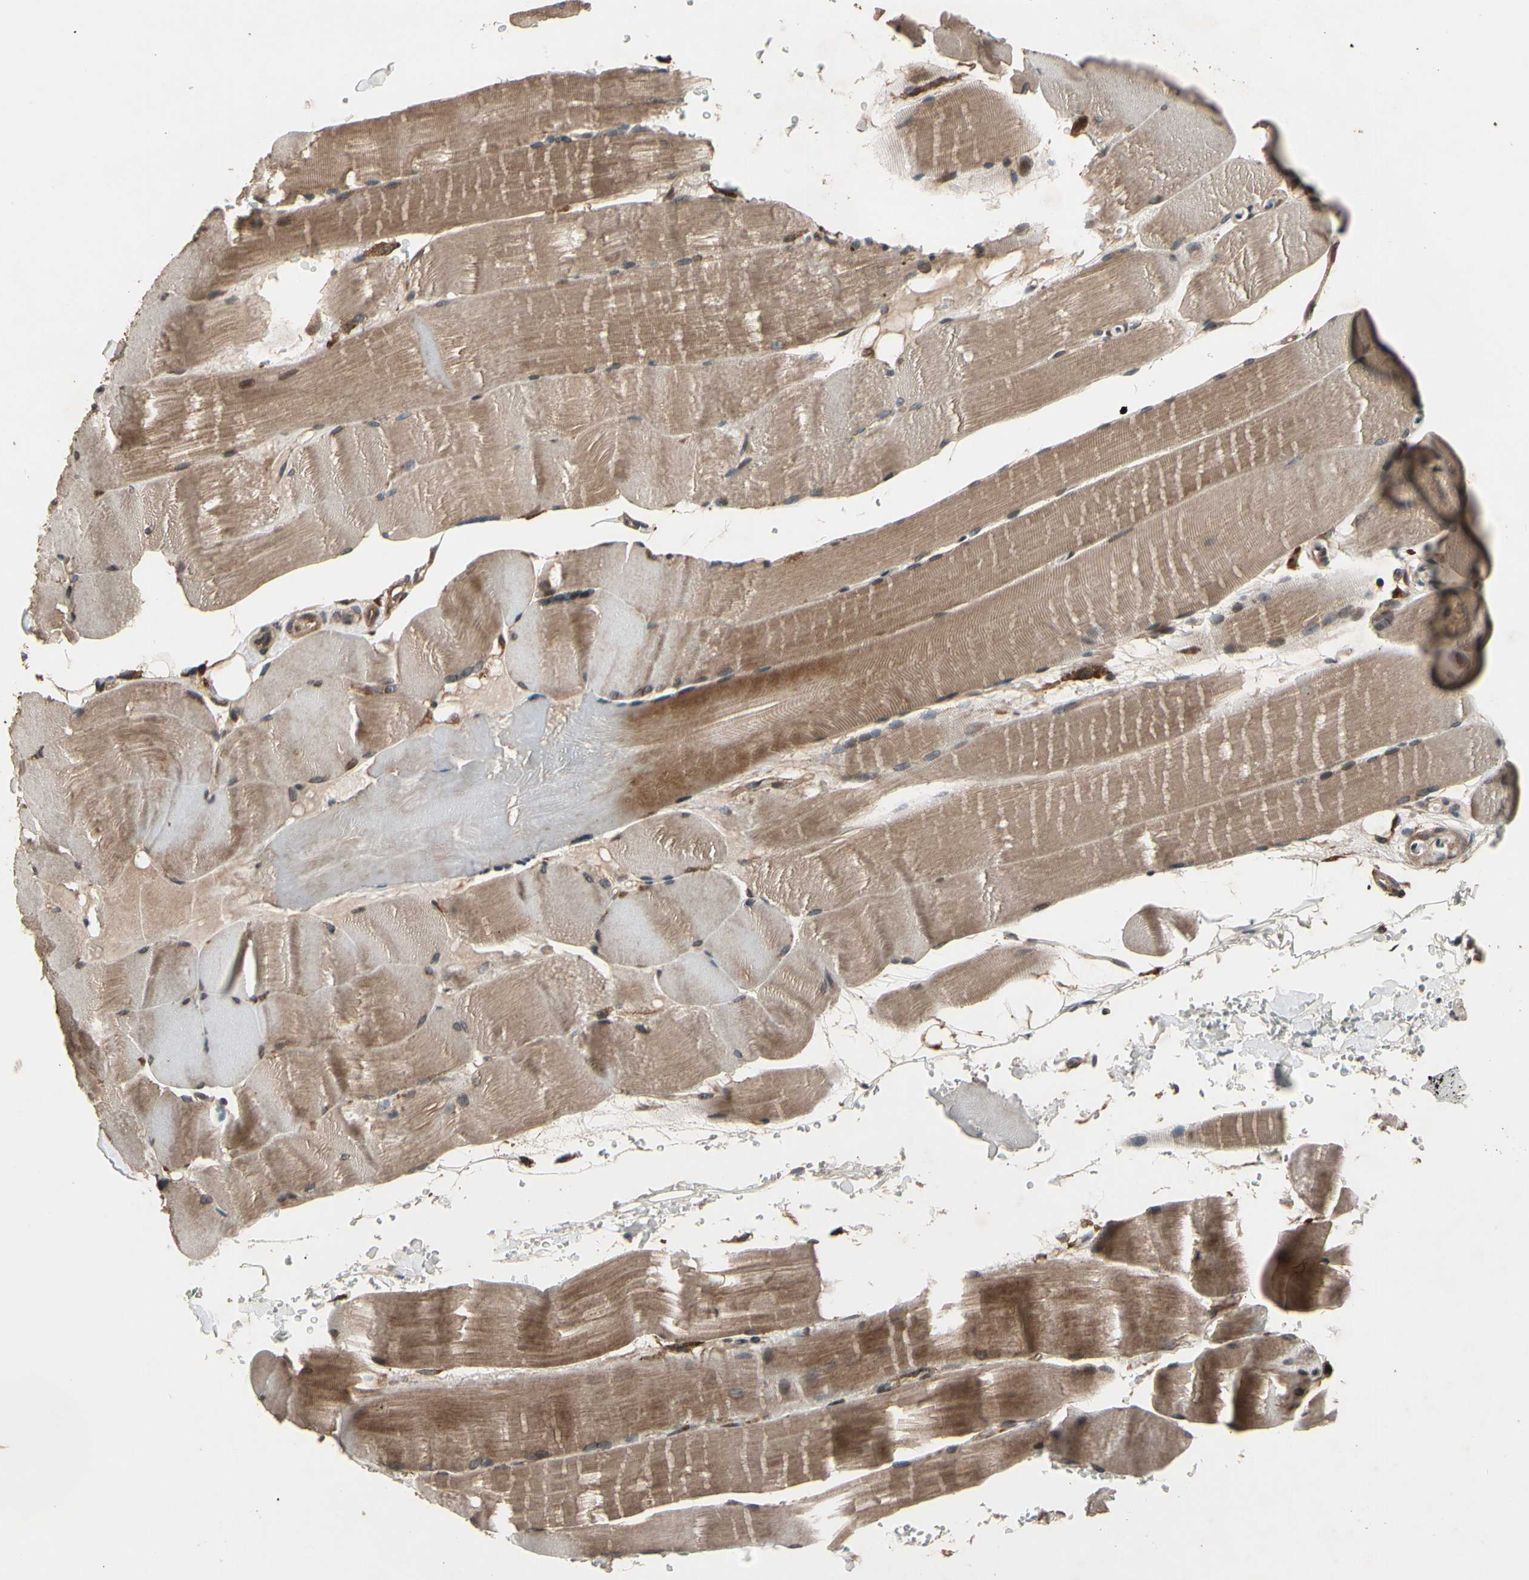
{"staining": {"intensity": "moderate", "quantity": "25%-75%", "location": "cytoplasmic/membranous"}, "tissue": "skeletal muscle", "cell_type": "Myocytes", "image_type": "normal", "snomed": [{"axis": "morphology", "description": "Normal tissue, NOS"}, {"axis": "topography", "description": "Skin"}, {"axis": "topography", "description": "Skeletal muscle"}], "caption": "Skeletal muscle stained with DAB immunohistochemistry (IHC) exhibits medium levels of moderate cytoplasmic/membranous positivity in about 25%-75% of myocytes.", "gene": "CSF1R", "patient": {"sex": "male", "age": 83}}